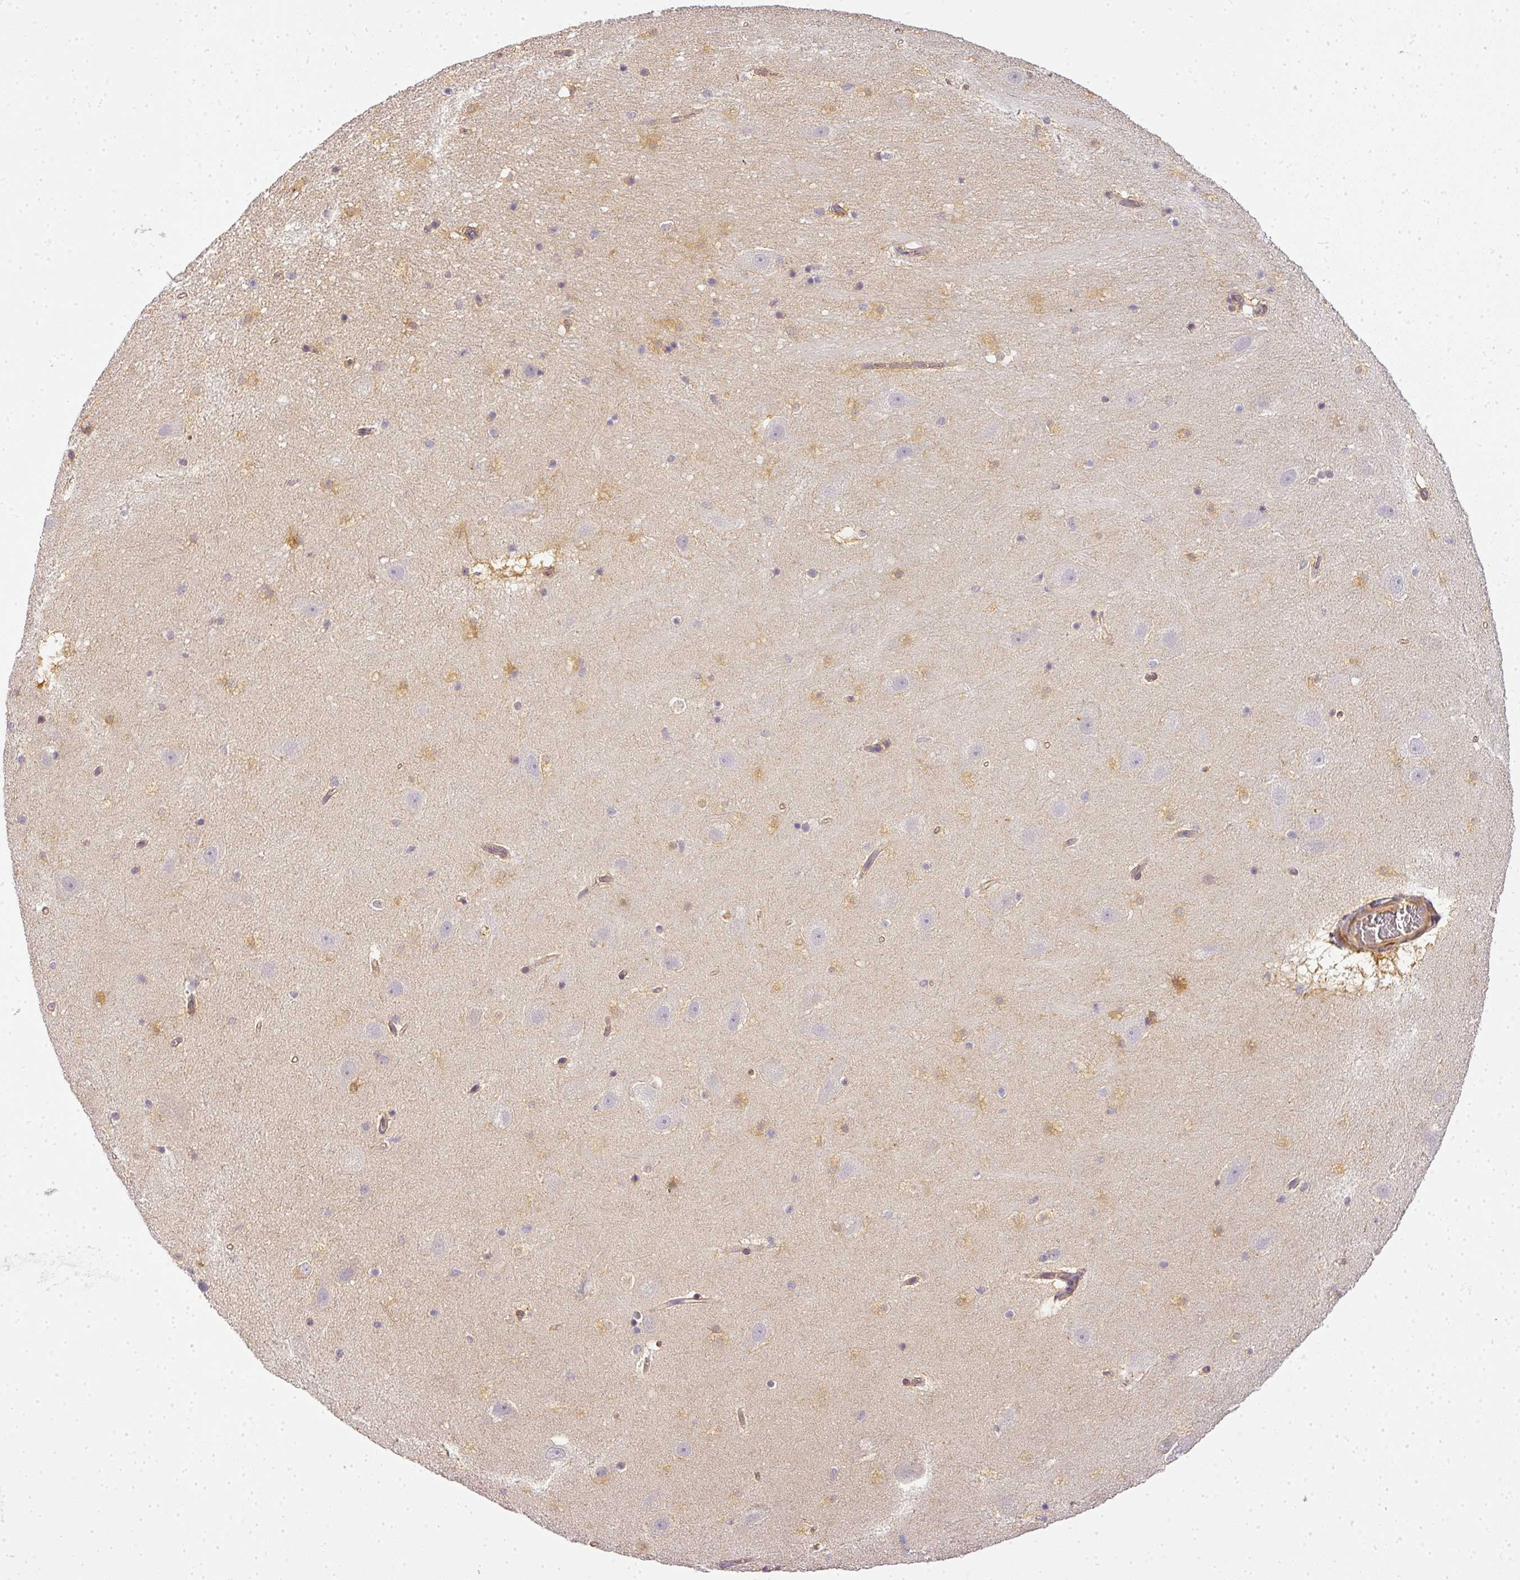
{"staining": {"intensity": "negative", "quantity": "none", "location": "none"}, "tissue": "hippocampus", "cell_type": "Glial cells", "image_type": "normal", "snomed": [{"axis": "morphology", "description": "Normal tissue, NOS"}, {"axis": "topography", "description": "Hippocampus"}], "caption": "Immunohistochemistry of normal human hippocampus displays no expression in glial cells. (Stains: DAB (3,3'-diaminobenzidine) immunohistochemistry with hematoxylin counter stain, Microscopy: brightfield microscopy at high magnification).", "gene": "ADH5", "patient": {"sex": "male", "age": 37}}